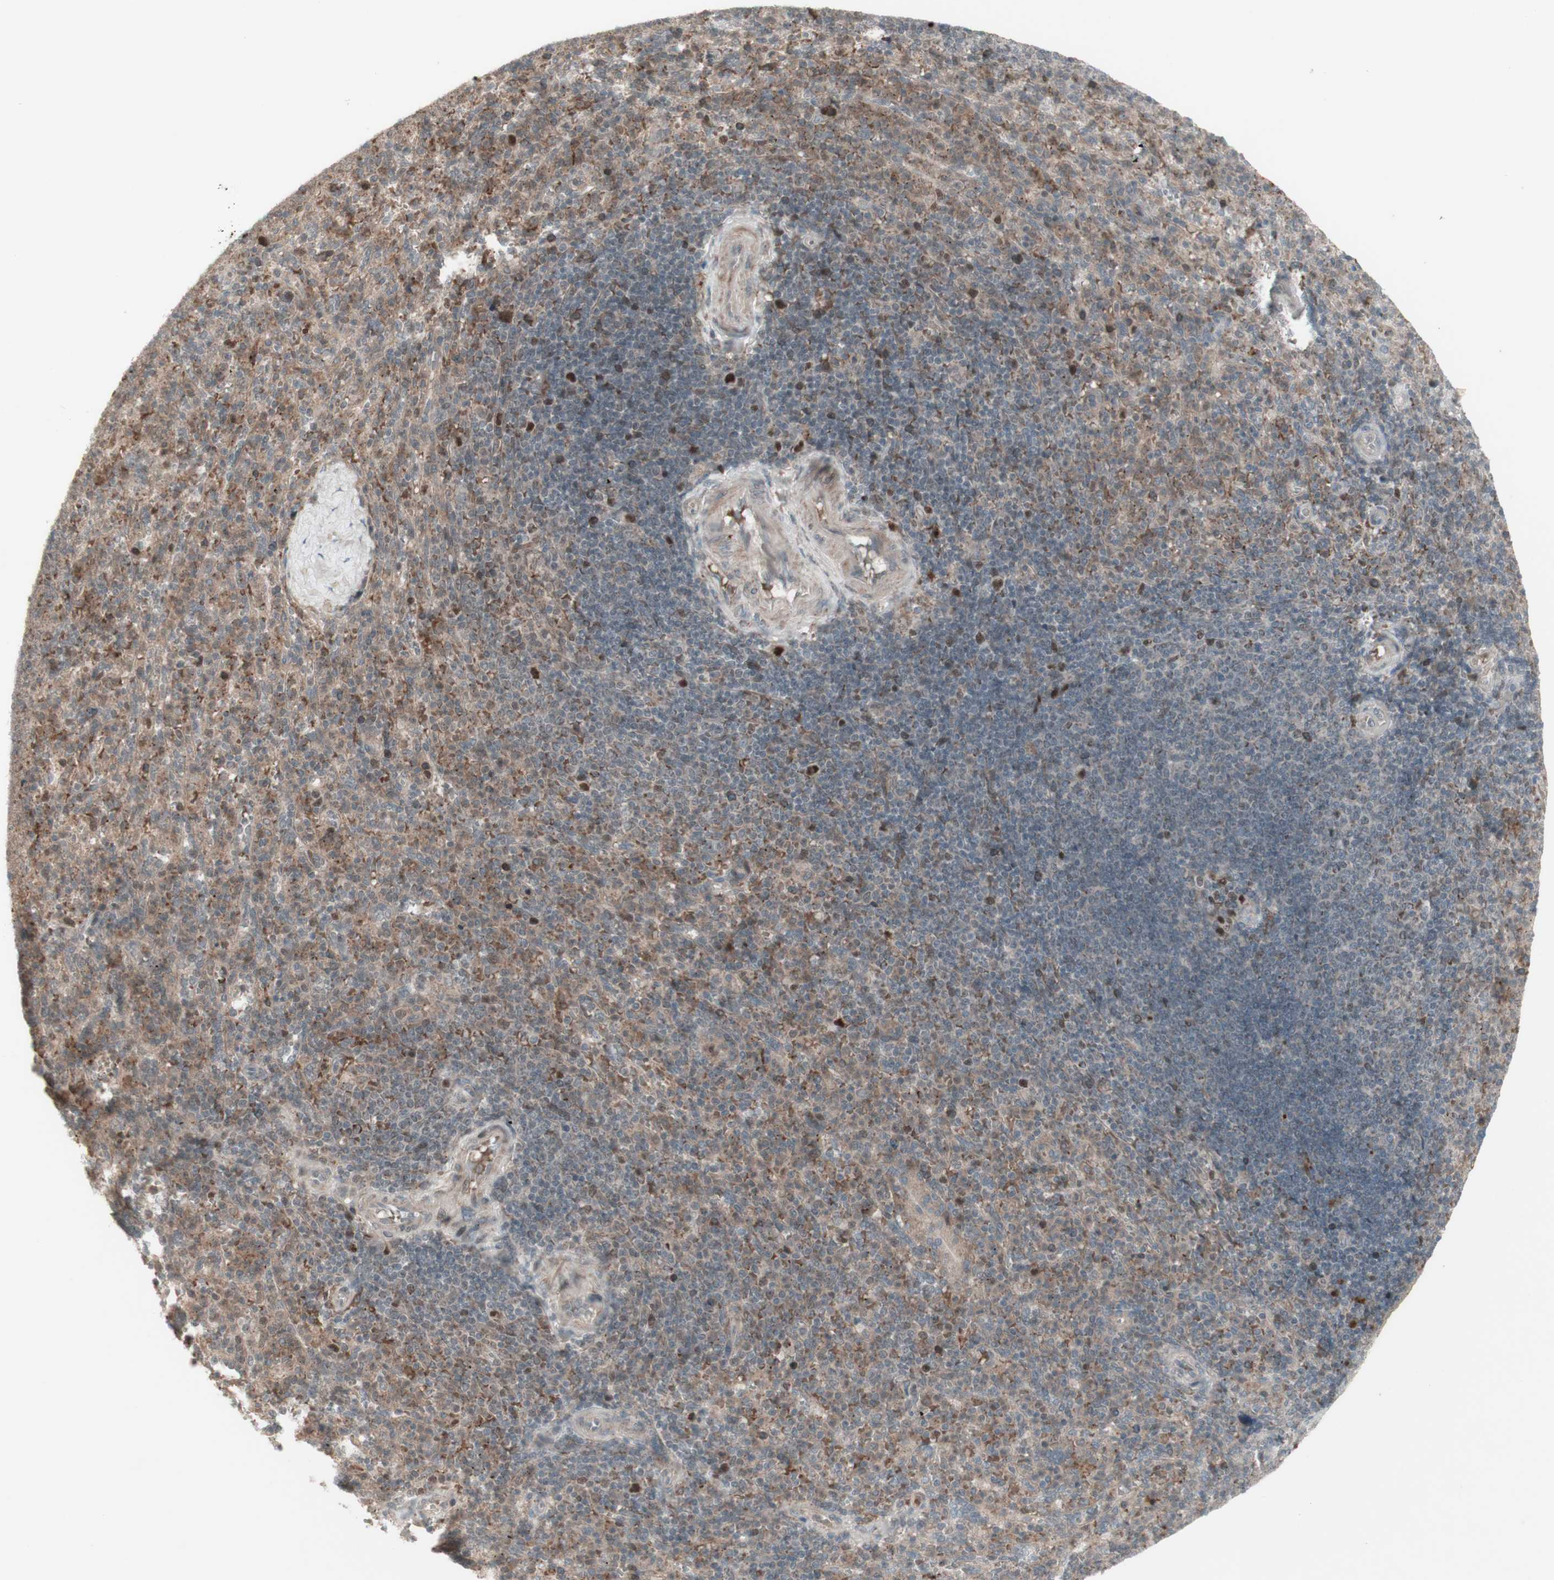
{"staining": {"intensity": "negative", "quantity": "none", "location": "none"}, "tissue": "spleen", "cell_type": "Cells in red pulp", "image_type": "normal", "snomed": [{"axis": "morphology", "description": "Normal tissue, NOS"}, {"axis": "topography", "description": "Spleen"}], "caption": "An image of spleen stained for a protein demonstrates no brown staining in cells in red pulp.", "gene": "MSH6", "patient": {"sex": "male", "age": 36}}